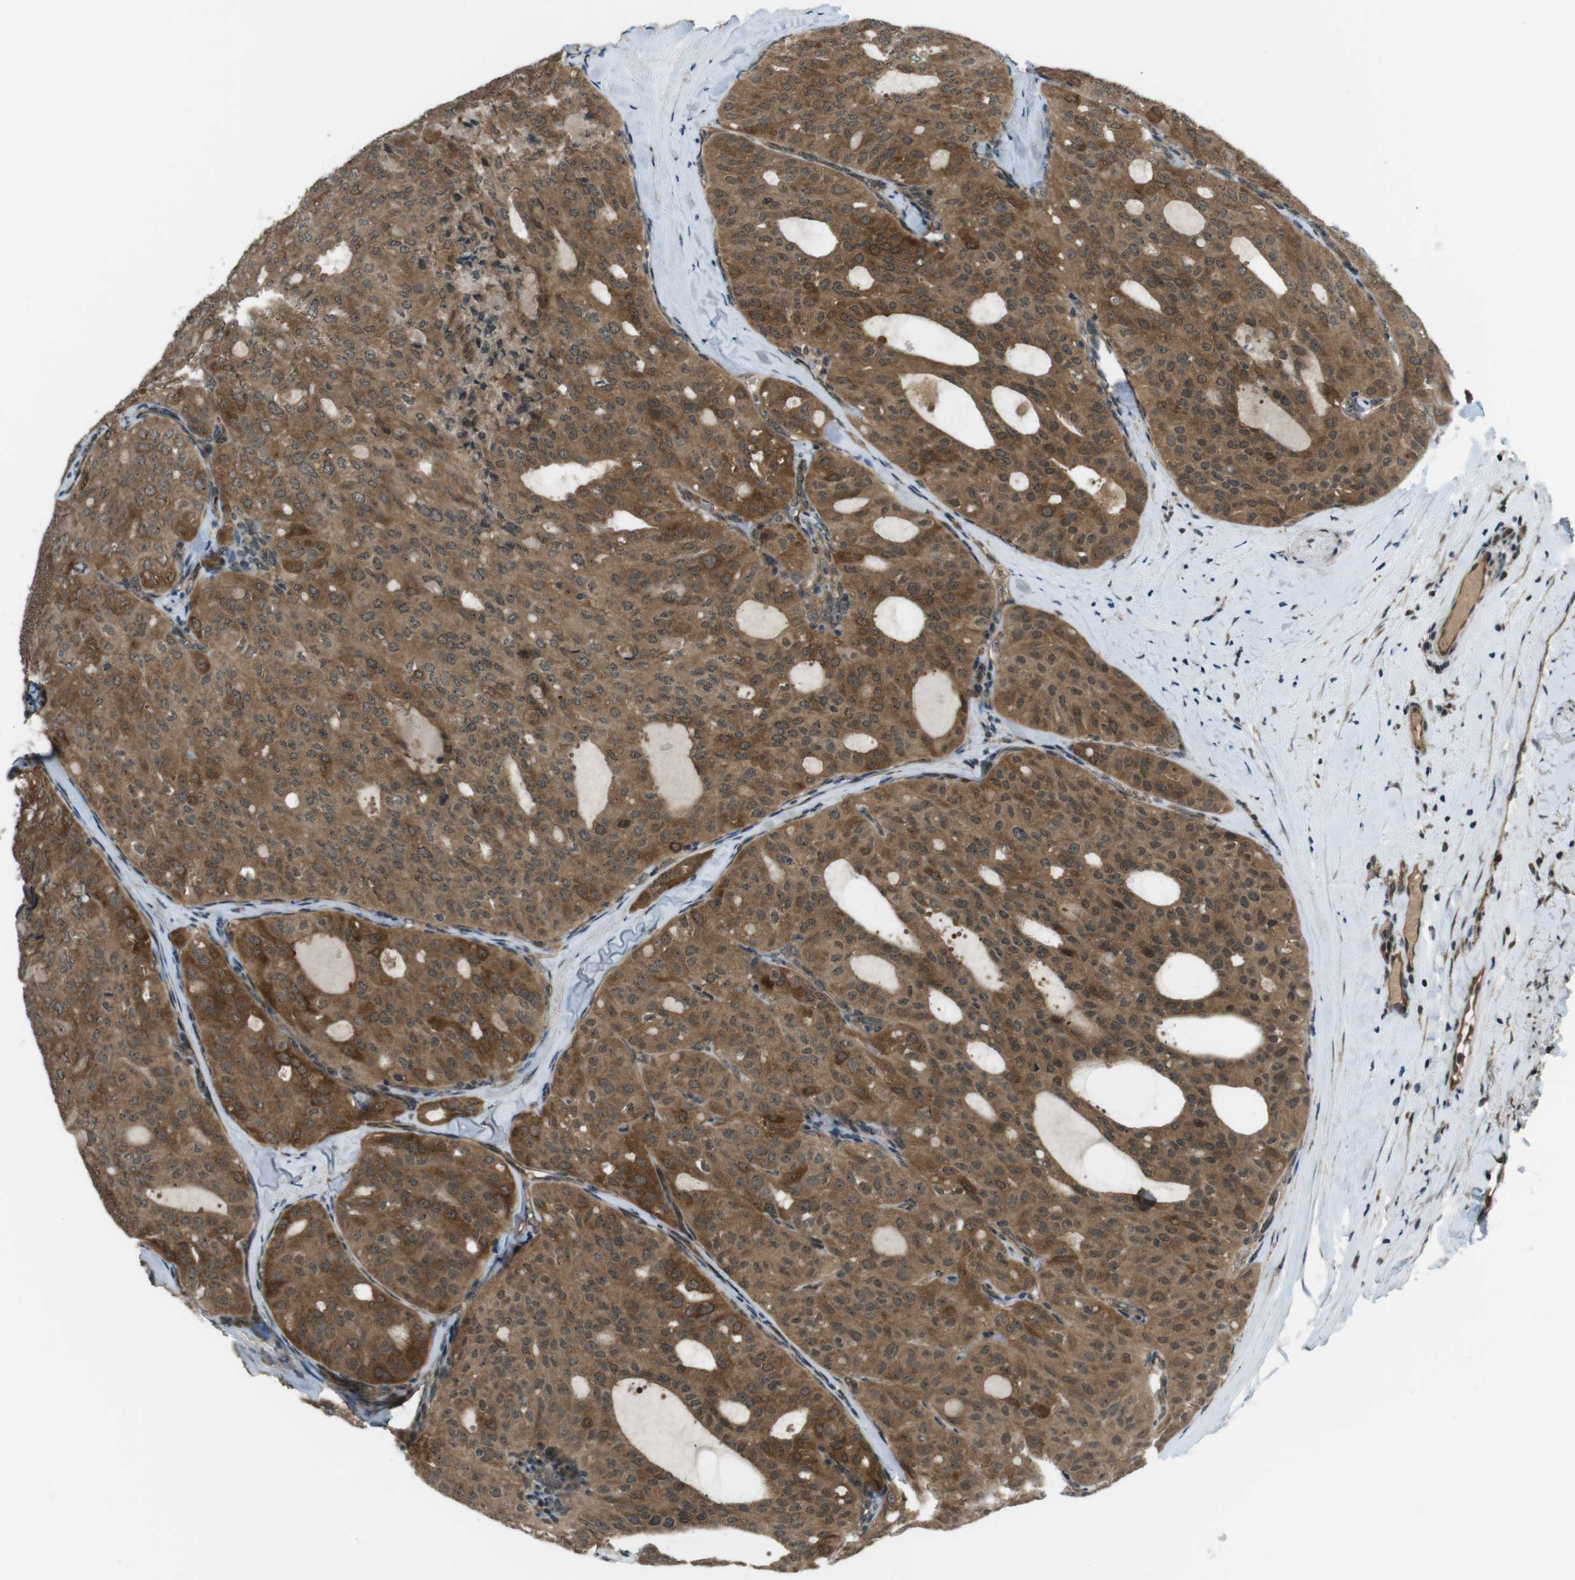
{"staining": {"intensity": "moderate", "quantity": ">75%", "location": "cytoplasmic/membranous,nuclear"}, "tissue": "thyroid cancer", "cell_type": "Tumor cells", "image_type": "cancer", "snomed": [{"axis": "morphology", "description": "Follicular adenoma carcinoma, NOS"}, {"axis": "topography", "description": "Thyroid gland"}], "caption": "Immunohistochemical staining of follicular adenoma carcinoma (thyroid) shows medium levels of moderate cytoplasmic/membranous and nuclear protein staining in about >75% of tumor cells.", "gene": "TIAM2", "patient": {"sex": "male", "age": 75}}